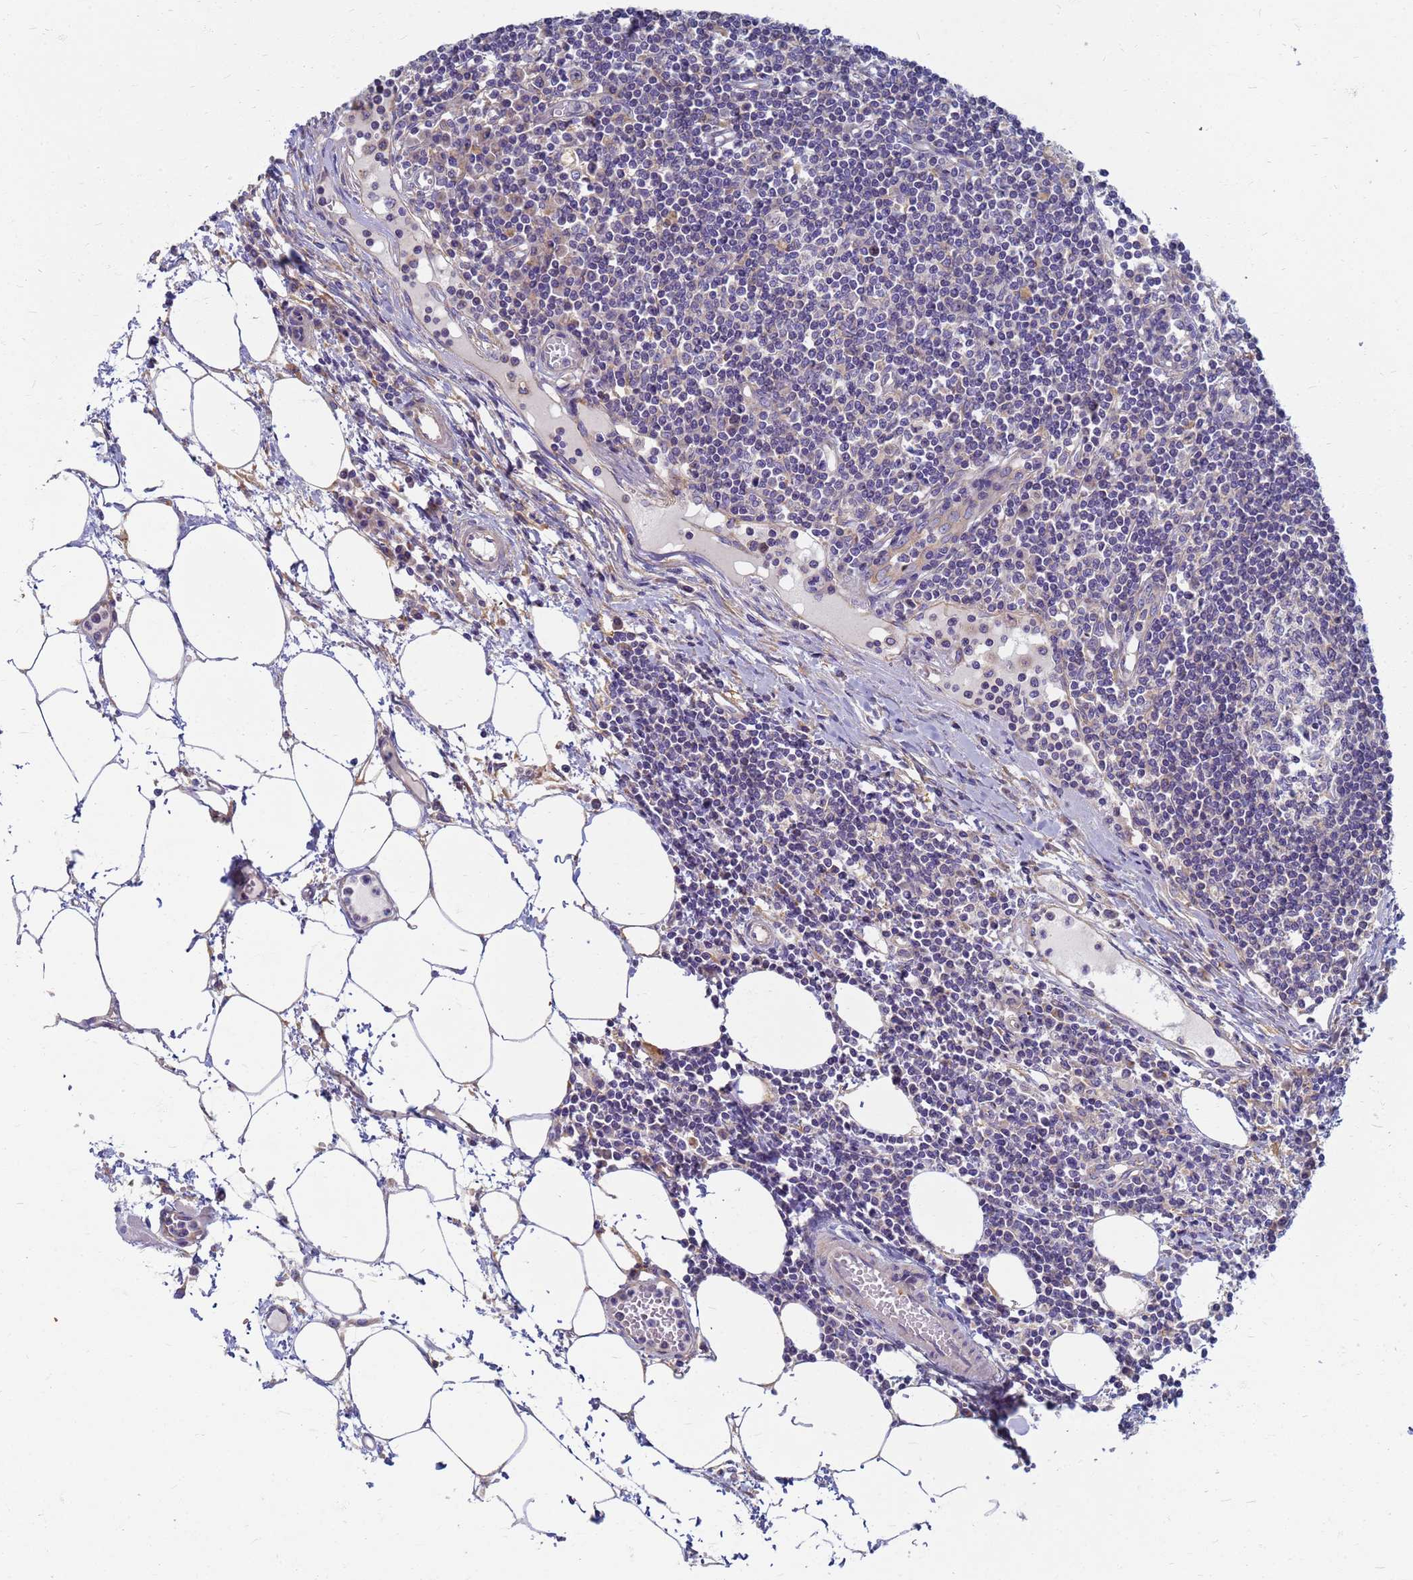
{"staining": {"intensity": "weak", "quantity": "<25%", "location": "cytoplasmic/membranous"}, "tissue": "lymph node", "cell_type": "Germinal center cells", "image_type": "normal", "snomed": [{"axis": "morphology", "description": "Adenocarcinoma, NOS"}, {"axis": "topography", "description": "Lymph node"}], "caption": "The IHC photomicrograph has no significant expression in germinal center cells of lymph node. The staining was performed using DAB (3,3'-diaminobenzidine) to visualize the protein expression in brown, while the nuclei were stained in blue with hematoxylin (Magnification: 20x).", "gene": "EEA1", "patient": {"sex": "female", "age": 62}}